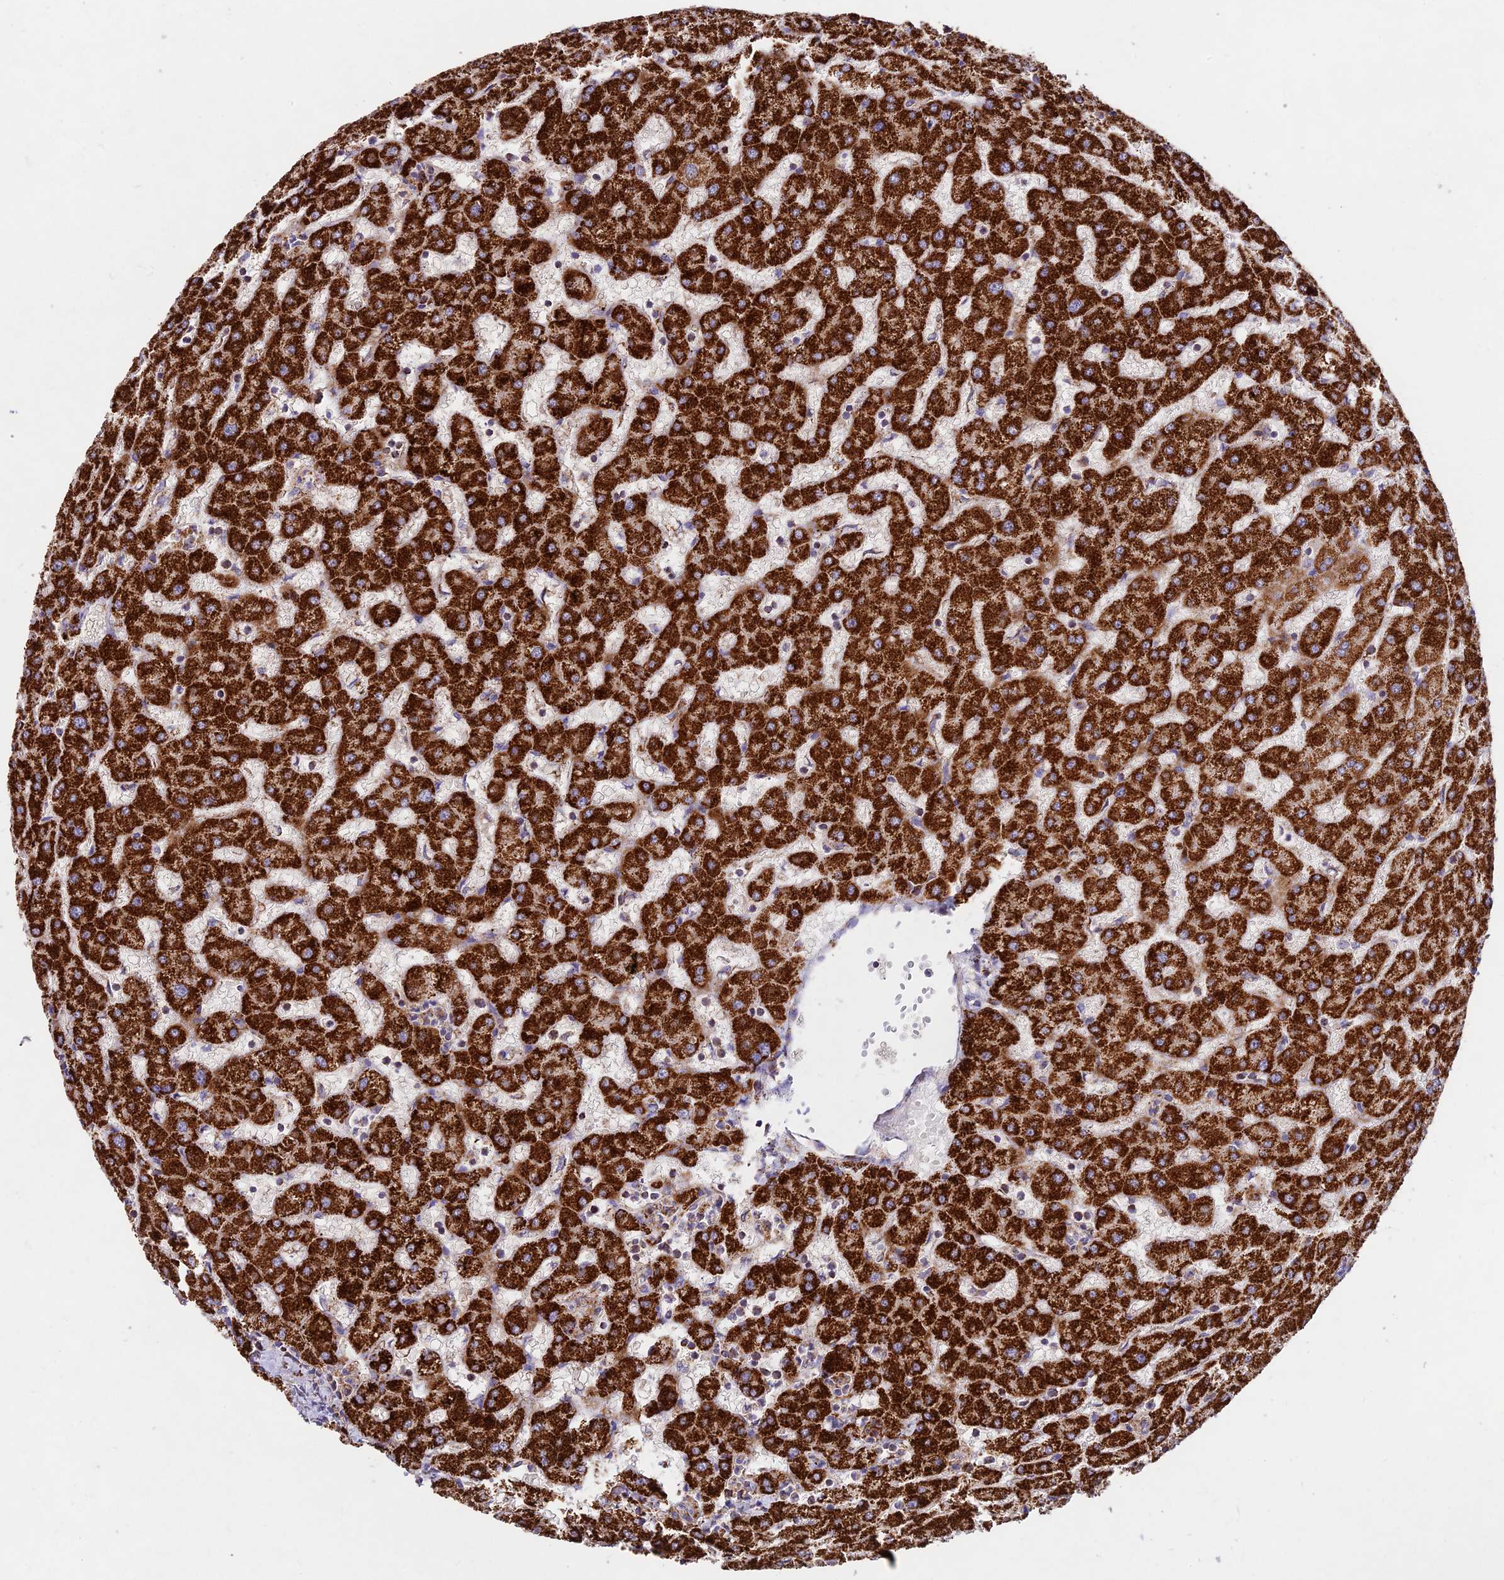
{"staining": {"intensity": "moderate", "quantity": "25%-75%", "location": "cytoplasmic/membranous"}, "tissue": "liver", "cell_type": "Cholangiocytes", "image_type": "normal", "snomed": [{"axis": "morphology", "description": "Normal tissue, NOS"}, {"axis": "topography", "description": "Liver"}], "caption": "Human liver stained for a protein (brown) exhibits moderate cytoplasmic/membranous positive staining in approximately 25%-75% of cholangiocytes.", "gene": "KHDC3L", "patient": {"sex": "female", "age": 63}}